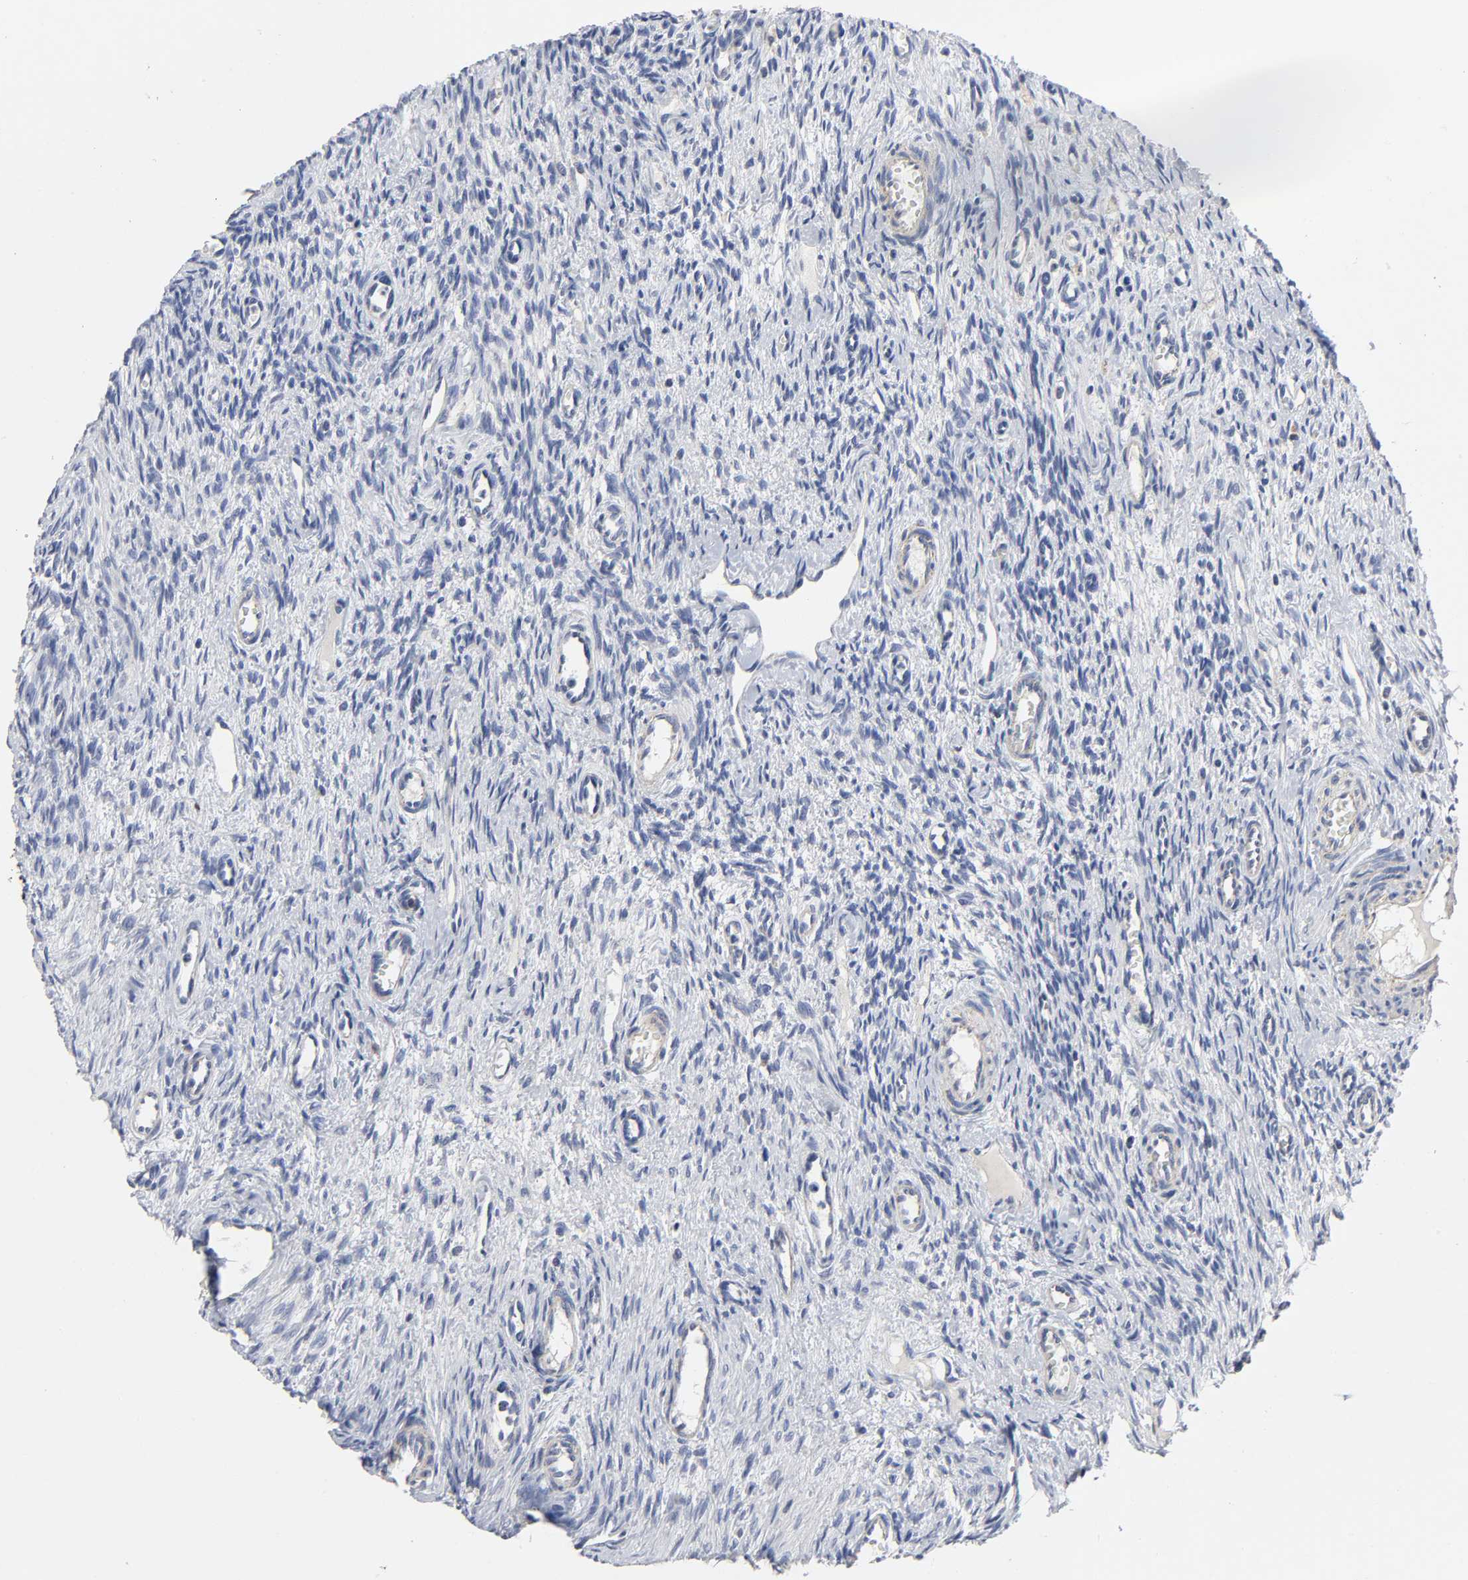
{"staining": {"intensity": "weak", "quantity": "<25%", "location": "cytoplasmic/membranous"}, "tissue": "ovary", "cell_type": "Follicle cells", "image_type": "normal", "snomed": [{"axis": "morphology", "description": "Normal tissue, NOS"}, {"axis": "topography", "description": "Ovary"}], "caption": "DAB (3,3'-diaminobenzidine) immunohistochemical staining of unremarkable ovary displays no significant positivity in follicle cells. The staining is performed using DAB brown chromogen with nuclei counter-stained in using hematoxylin.", "gene": "AOPEP", "patient": {"sex": "female", "age": 33}}